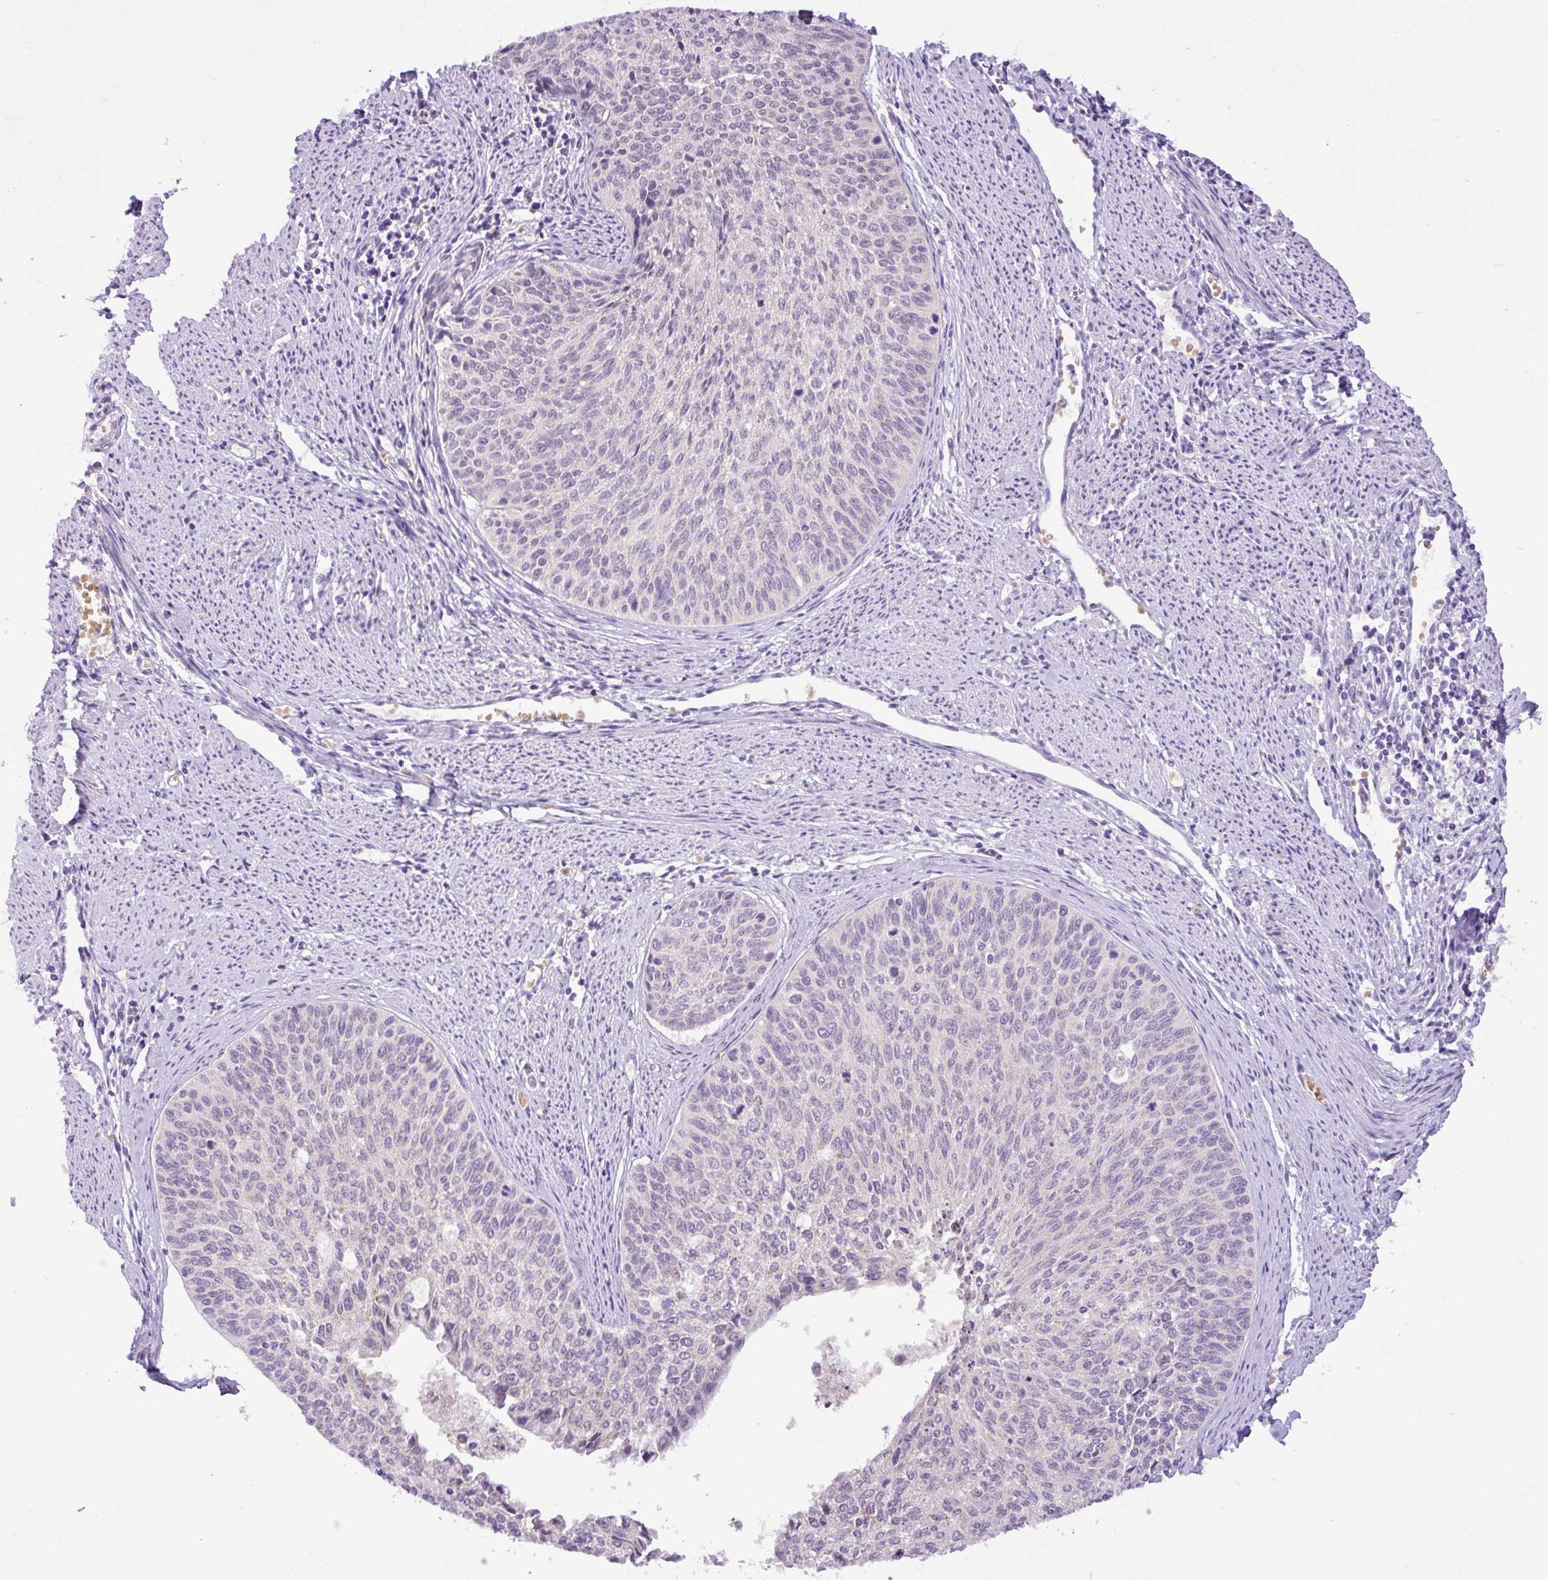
{"staining": {"intensity": "negative", "quantity": "none", "location": "none"}, "tissue": "cervical cancer", "cell_type": "Tumor cells", "image_type": "cancer", "snomed": [{"axis": "morphology", "description": "Squamous cell carcinoma, NOS"}, {"axis": "topography", "description": "Cervix"}], "caption": "There is no significant staining in tumor cells of cervical squamous cell carcinoma.", "gene": "TONSL", "patient": {"sex": "female", "age": 55}}